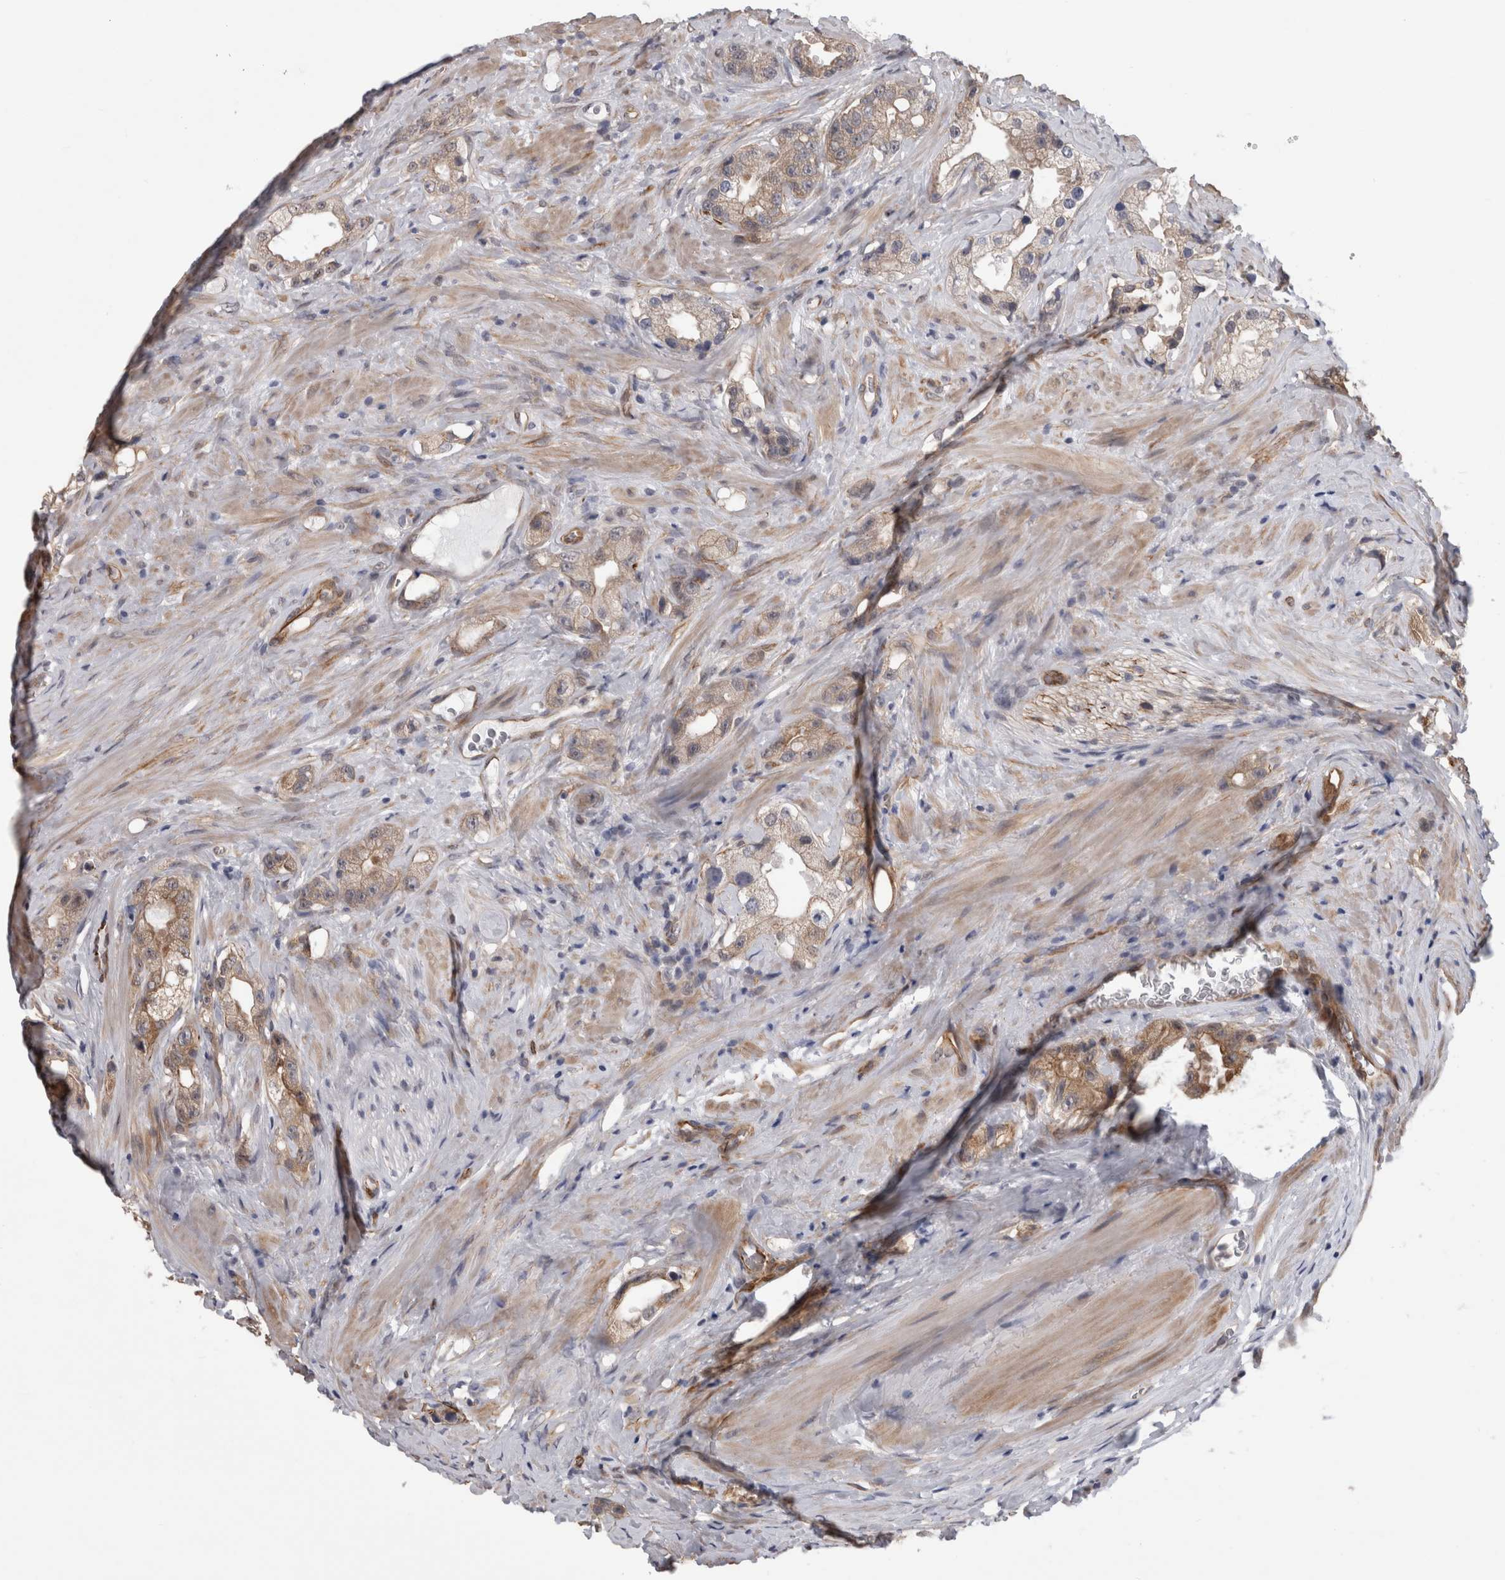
{"staining": {"intensity": "weak", "quantity": ">75%", "location": "cytoplasmic/membranous"}, "tissue": "prostate cancer", "cell_type": "Tumor cells", "image_type": "cancer", "snomed": [{"axis": "morphology", "description": "Adenocarcinoma, High grade"}, {"axis": "topography", "description": "Prostate"}], "caption": "High-magnification brightfield microscopy of prostate high-grade adenocarcinoma stained with DAB (3,3'-diaminobenzidine) (brown) and counterstained with hematoxylin (blue). tumor cells exhibit weak cytoplasmic/membranous expression is identified in approximately>75% of cells.", "gene": "FAM83H", "patient": {"sex": "male", "age": 63}}